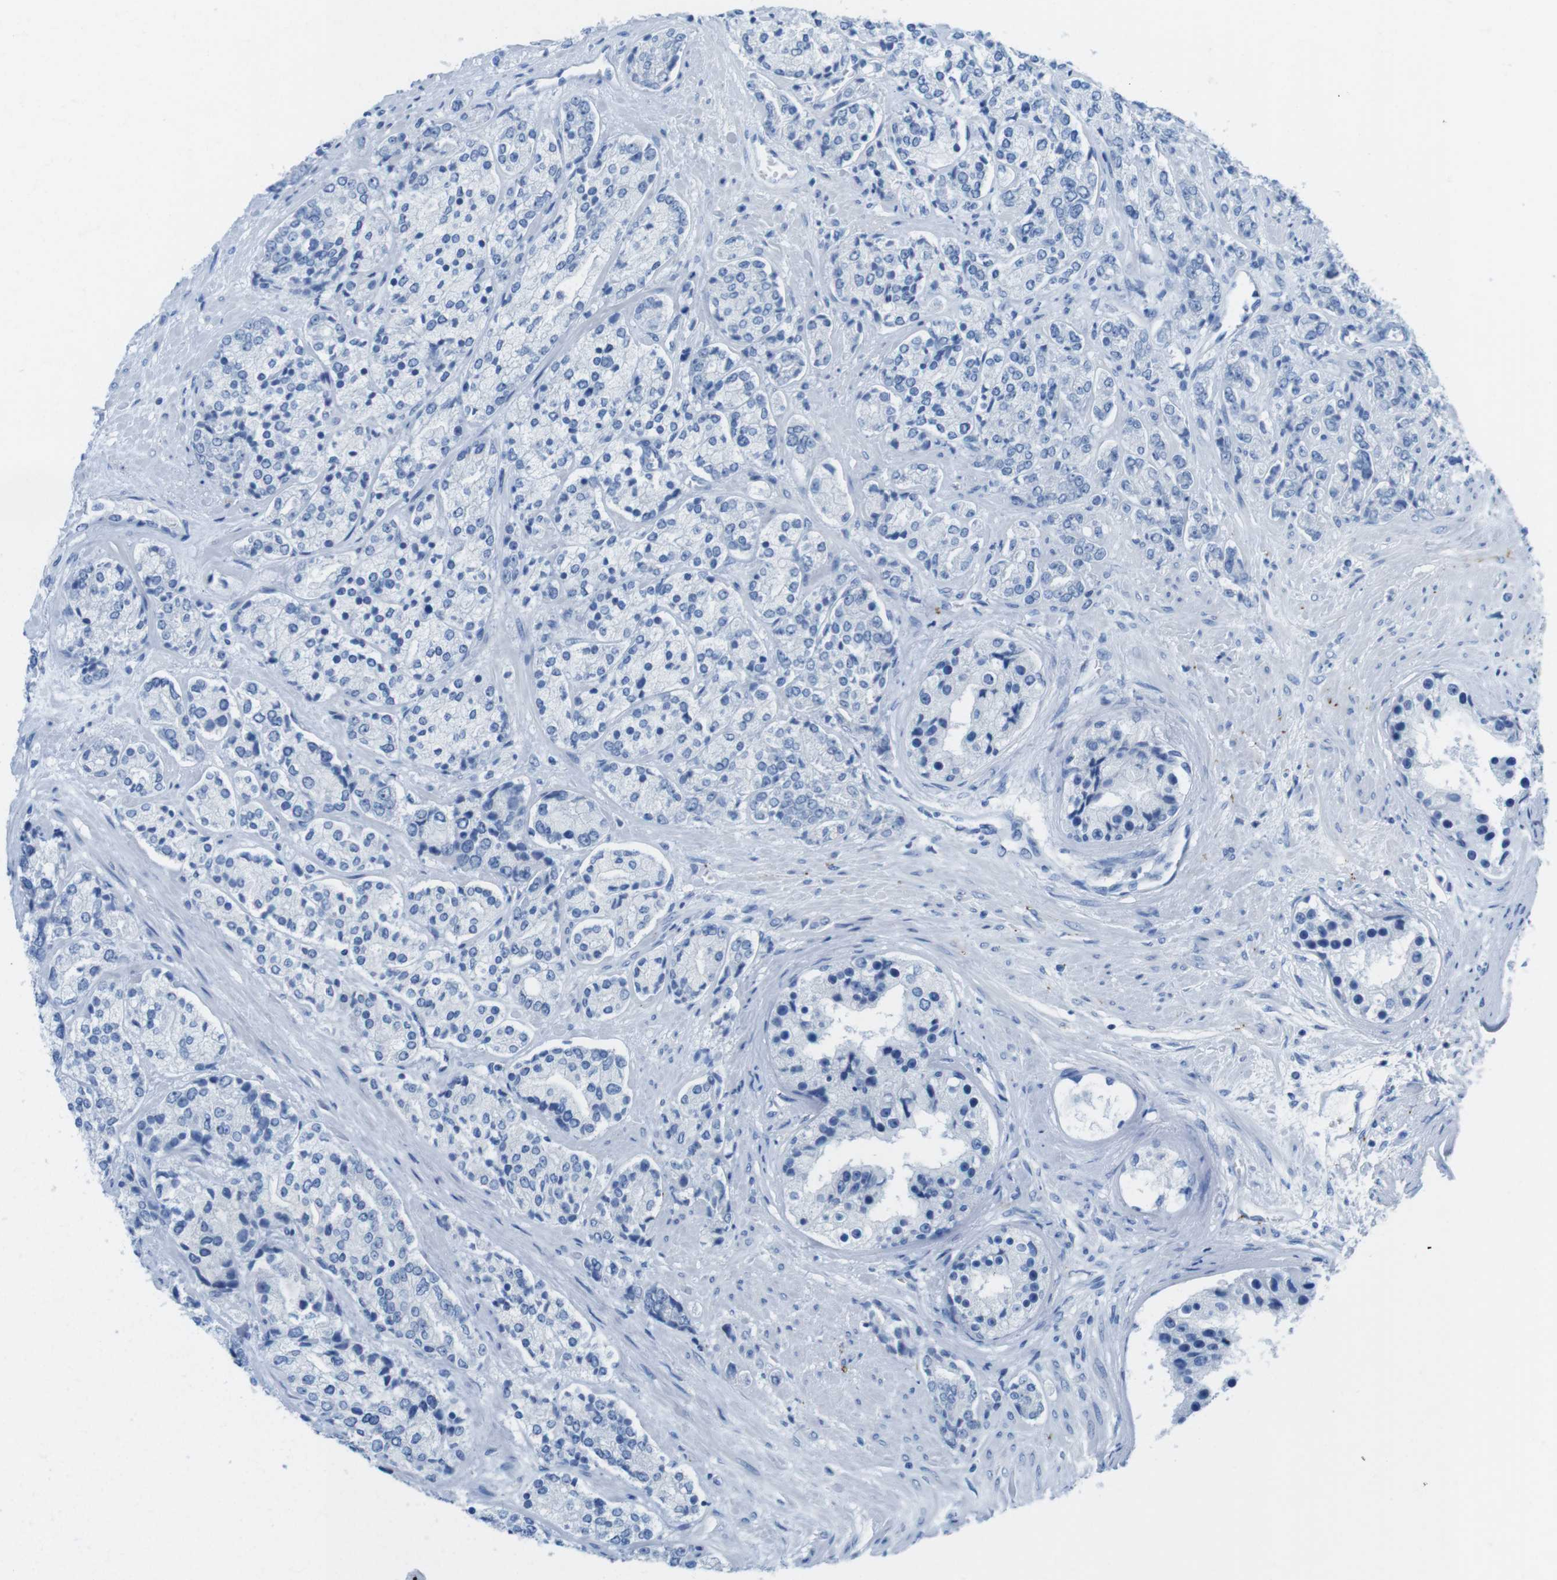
{"staining": {"intensity": "negative", "quantity": "none", "location": "none"}, "tissue": "prostate cancer", "cell_type": "Tumor cells", "image_type": "cancer", "snomed": [{"axis": "morphology", "description": "Adenocarcinoma, High grade"}, {"axis": "topography", "description": "Prostate"}], "caption": "This histopathology image is of prostate cancer (adenocarcinoma (high-grade)) stained with immunohistochemistry to label a protein in brown with the nuclei are counter-stained blue. There is no positivity in tumor cells.", "gene": "GAP43", "patient": {"sex": "male", "age": 71}}